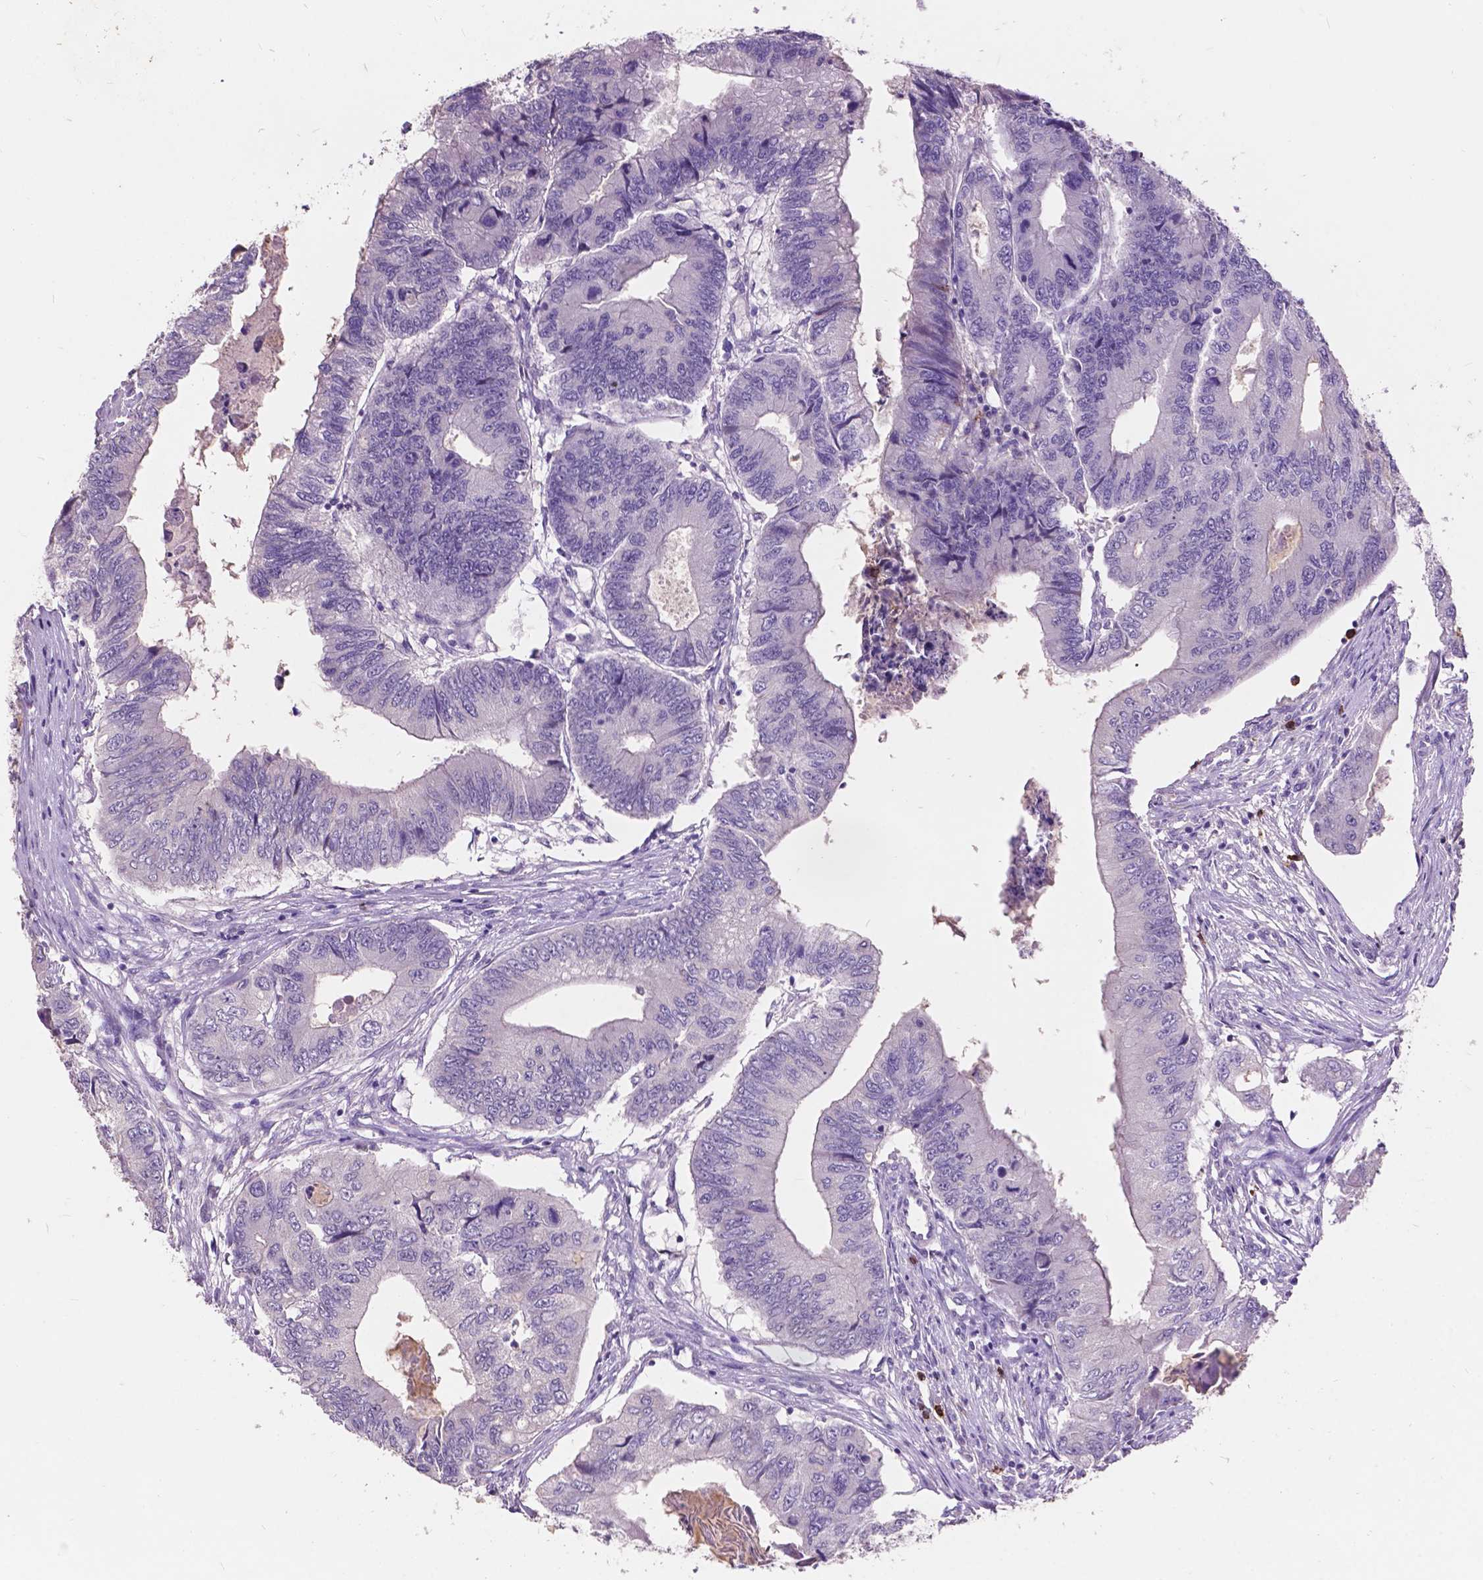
{"staining": {"intensity": "negative", "quantity": "none", "location": "none"}, "tissue": "colorectal cancer", "cell_type": "Tumor cells", "image_type": "cancer", "snomed": [{"axis": "morphology", "description": "Adenocarcinoma, NOS"}, {"axis": "topography", "description": "Colon"}], "caption": "A high-resolution photomicrograph shows IHC staining of adenocarcinoma (colorectal), which exhibits no significant positivity in tumor cells.", "gene": "PLSCR1", "patient": {"sex": "male", "age": 53}}